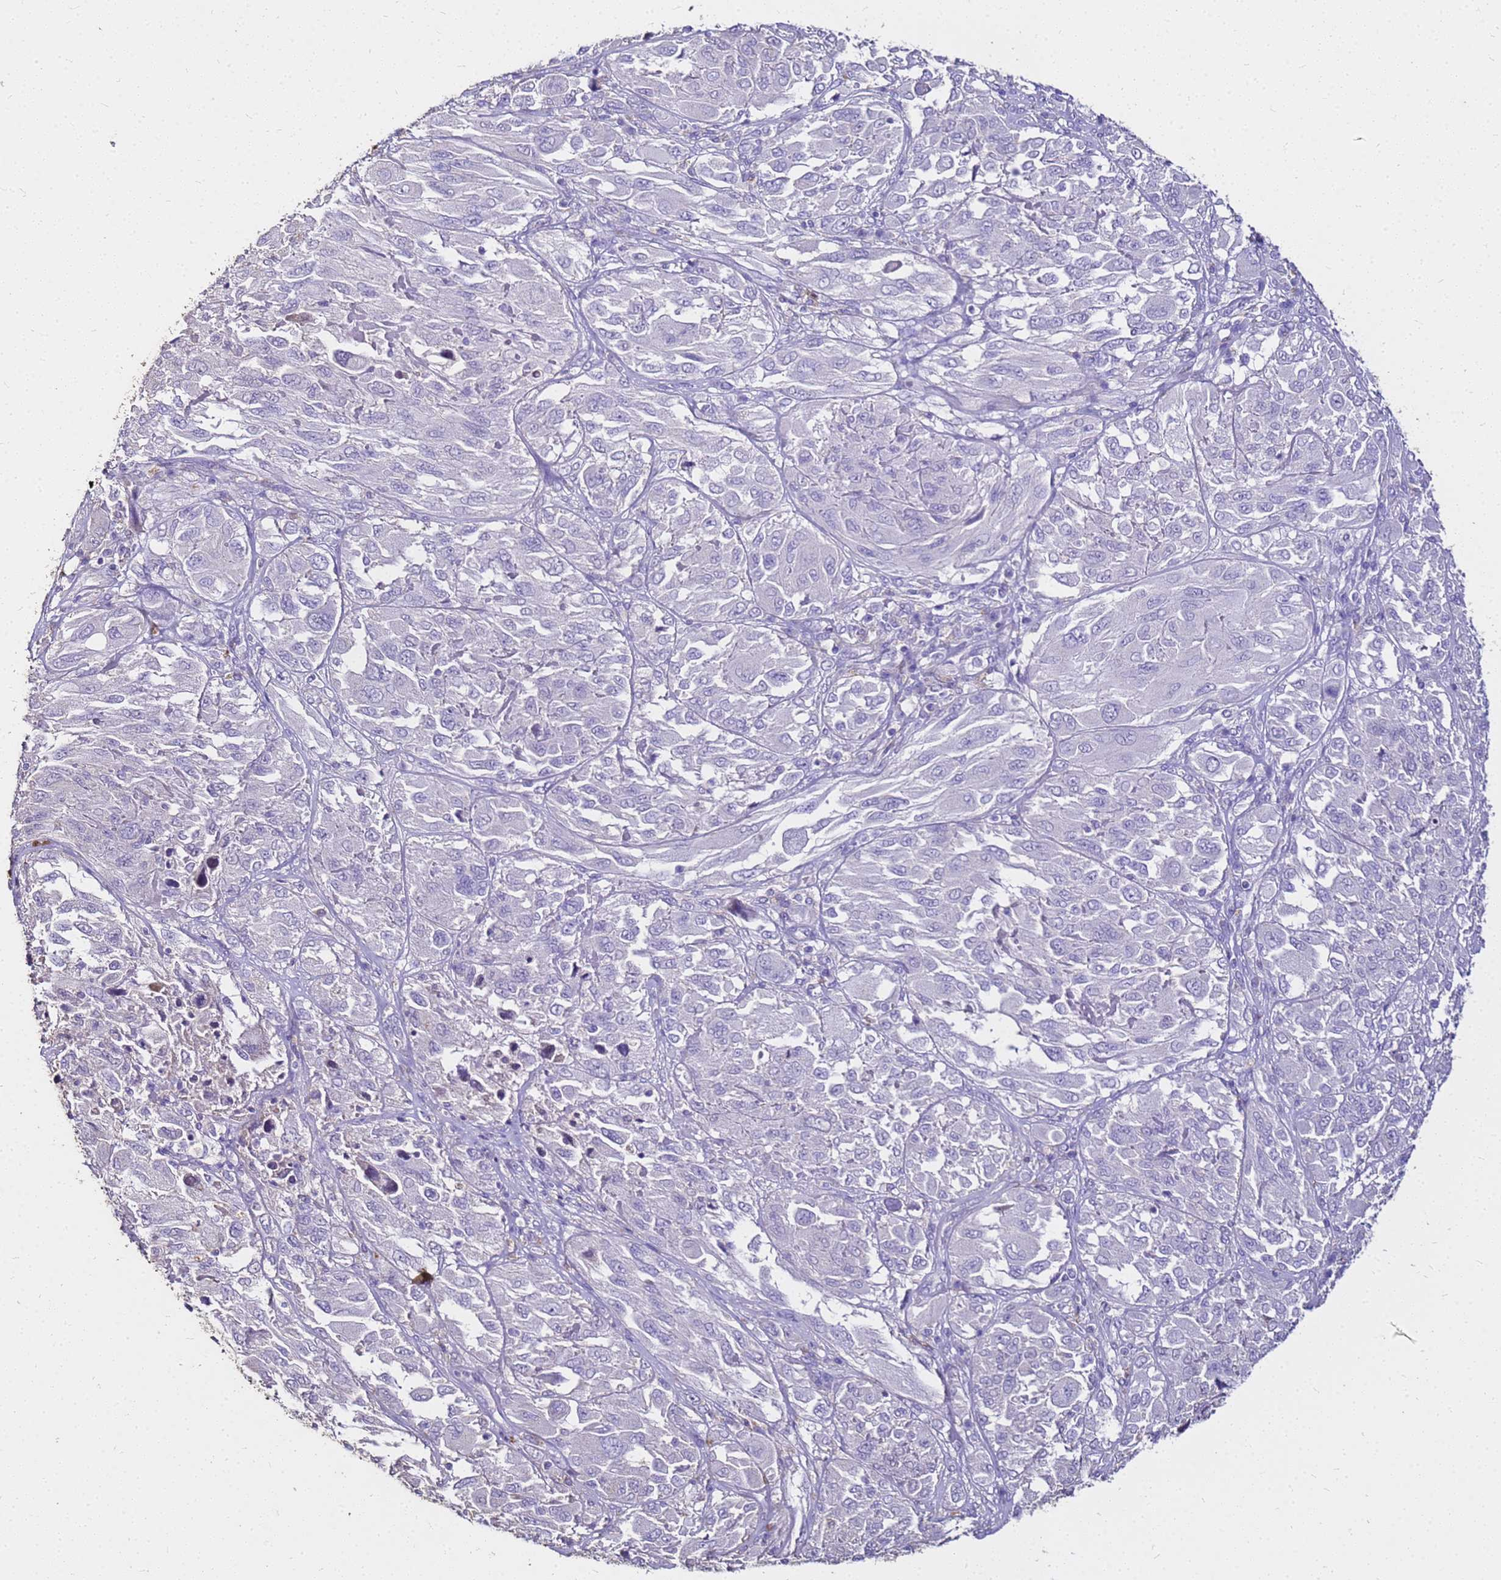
{"staining": {"intensity": "negative", "quantity": "none", "location": "none"}, "tissue": "melanoma", "cell_type": "Tumor cells", "image_type": "cancer", "snomed": [{"axis": "morphology", "description": "Malignant melanoma, NOS"}, {"axis": "topography", "description": "Skin"}], "caption": "Malignant melanoma stained for a protein using immunohistochemistry displays no staining tumor cells.", "gene": "S100A2", "patient": {"sex": "female", "age": 91}}